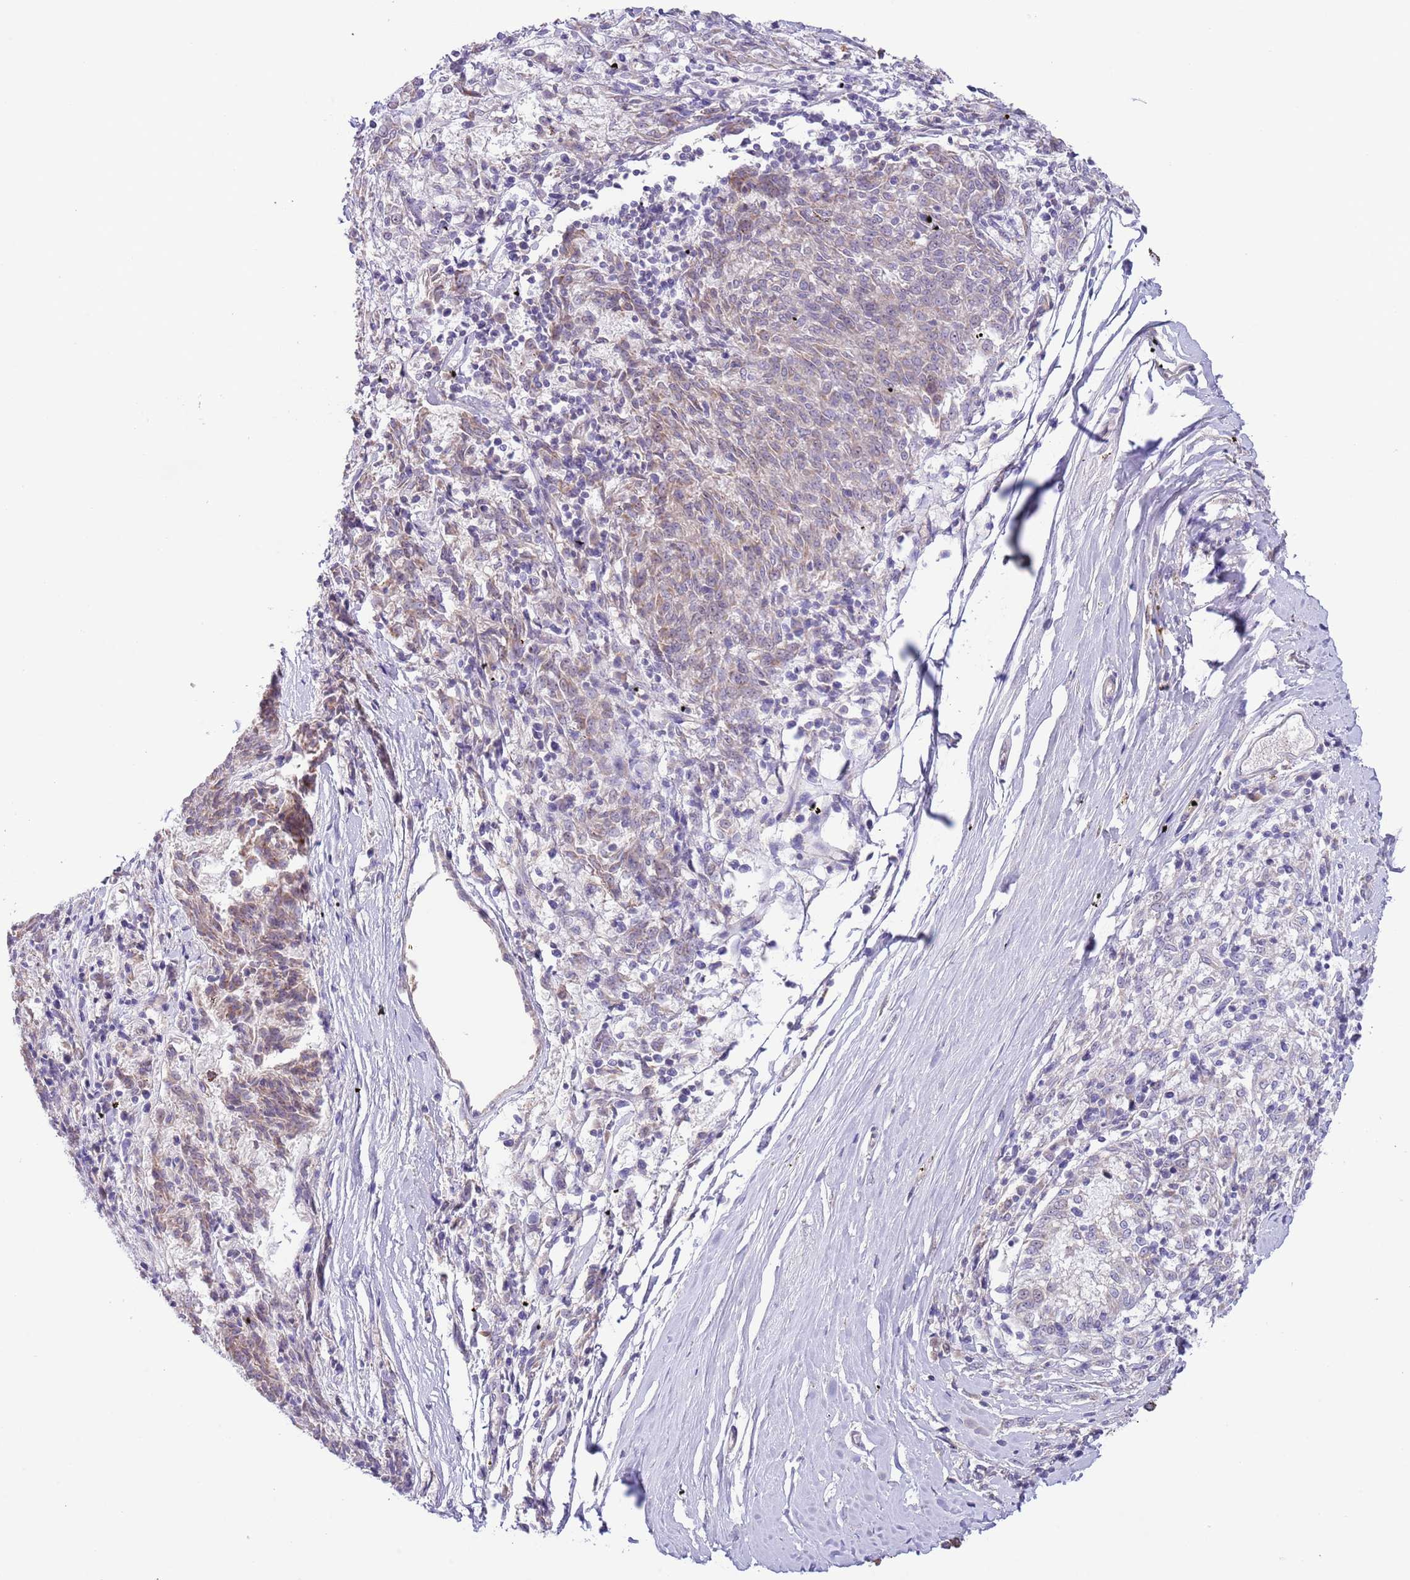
{"staining": {"intensity": "weak", "quantity": "<25%", "location": "cytoplasmic/membranous"}, "tissue": "melanoma", "cell_type": "Tumor cells", "image_type": "cancer", "snomed": [{"axis": "morphology", "description": "Malignant melanoma, NOS"}, {"axis": "topography", "description": "Skin"}], "caption": "Tumor cells are negative for protein expression in human melanoma. (Immunohistochemistry (ihc), brightfield microscopy, high magnification).", "gene": "AP1S2", "patient": {"sex": "female", "age": 72}}